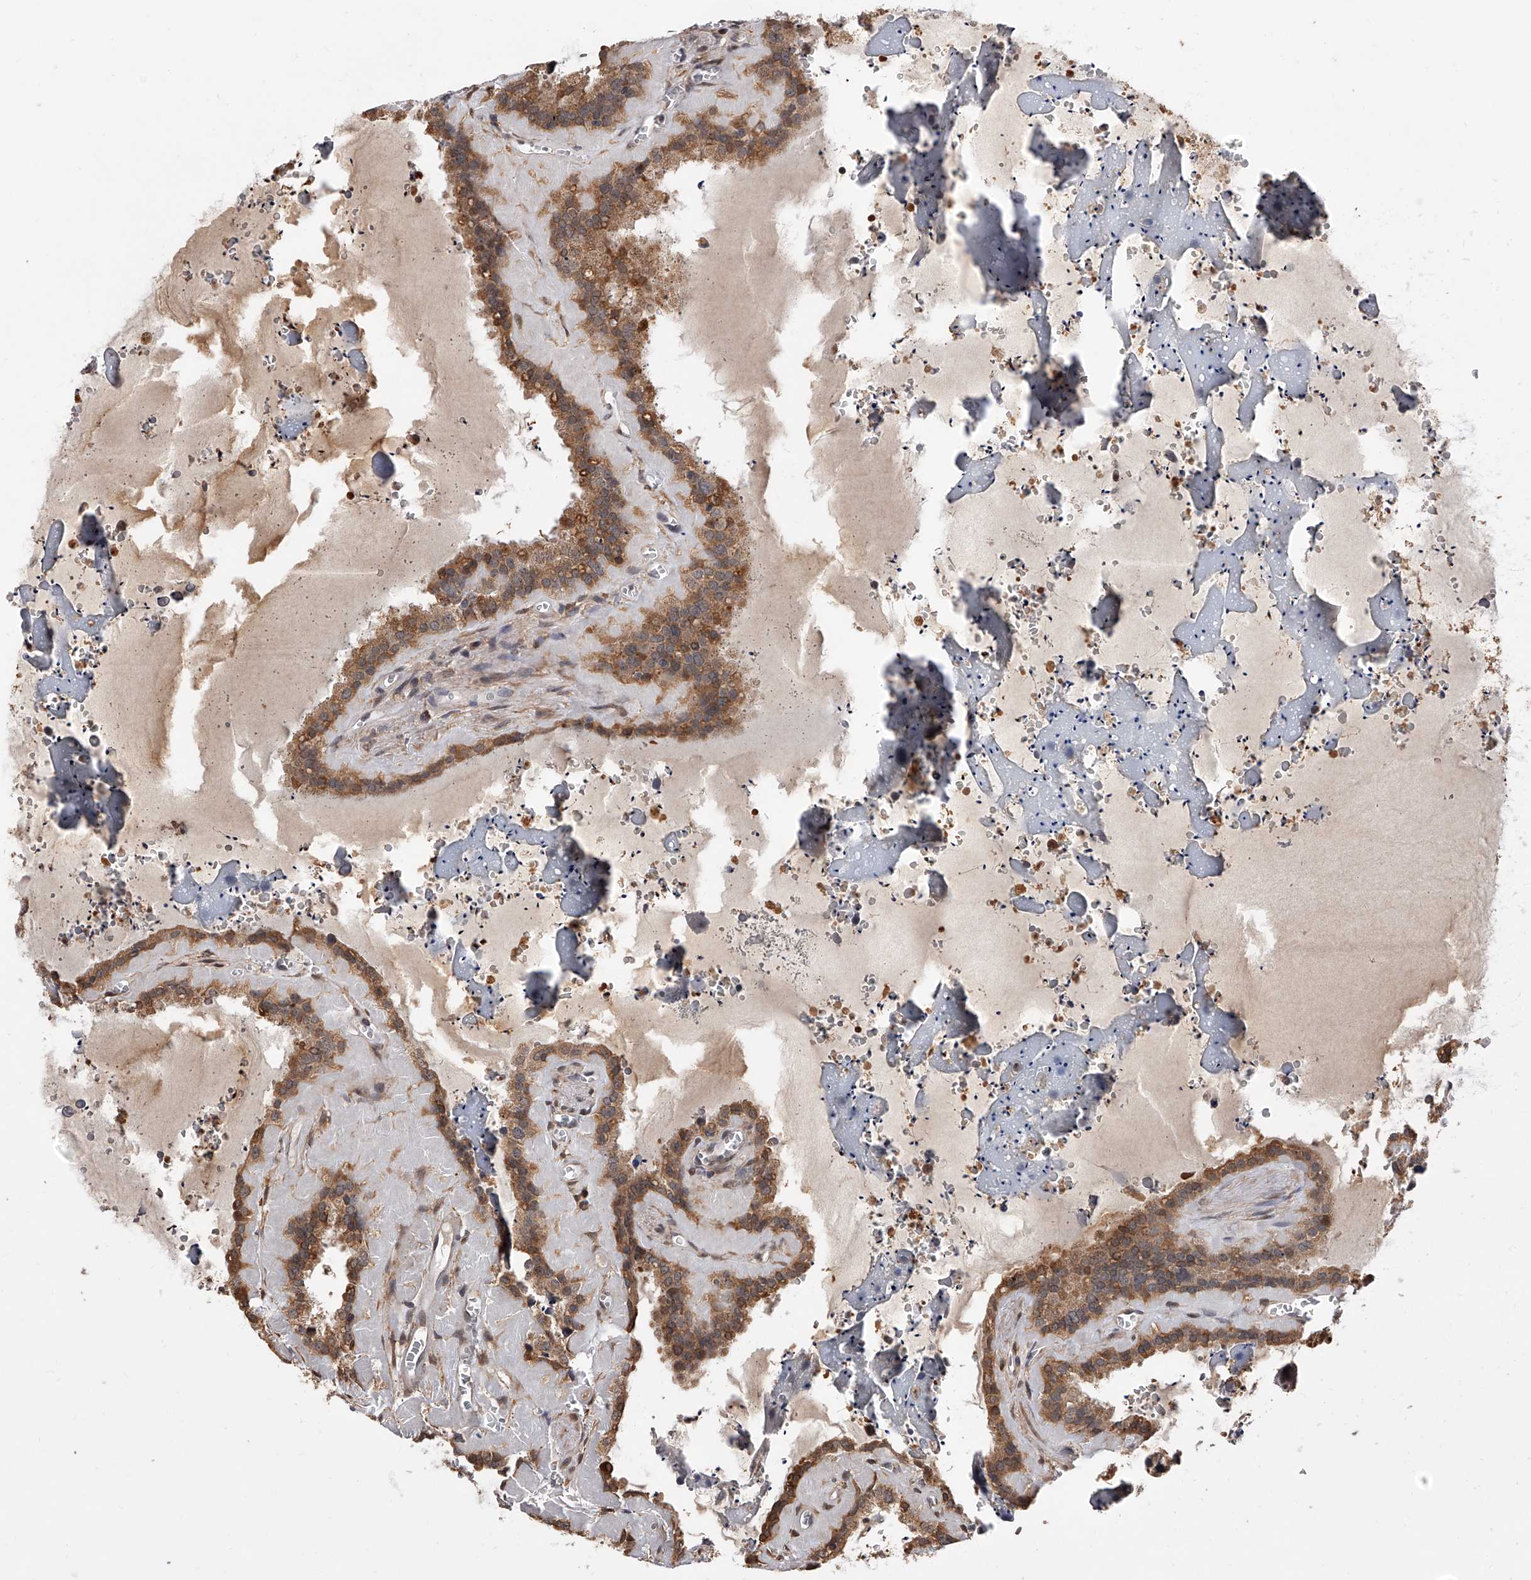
{"staining": {"intensity": "moderate", "quantity": ">75%", "location": "cytoplasmic/membranous"}, "tissue": "seminal vesicle", "cell_type": "Glandular cells", "image_type": "normal", "snomed": [{"axis": "morphology", "description": "Normal tissue, NOS"}, {"axis": "topography", "description": "Prostate"}, {"axis": "topography", "description": "Seminal veicle"}], "caption": "Immunohistochemistry image of unremarkable seminal vesicle: seminal vesicle stained using immunohistochemistry exhibits medium levels of moderate protein expression localized specifically in the cytoplasmic/membranous of glandular cells, appearing as a cytoplasmic/membranous brown color.", "gene": "GMDS", "patient": {"sex": "male", "age": 59}}